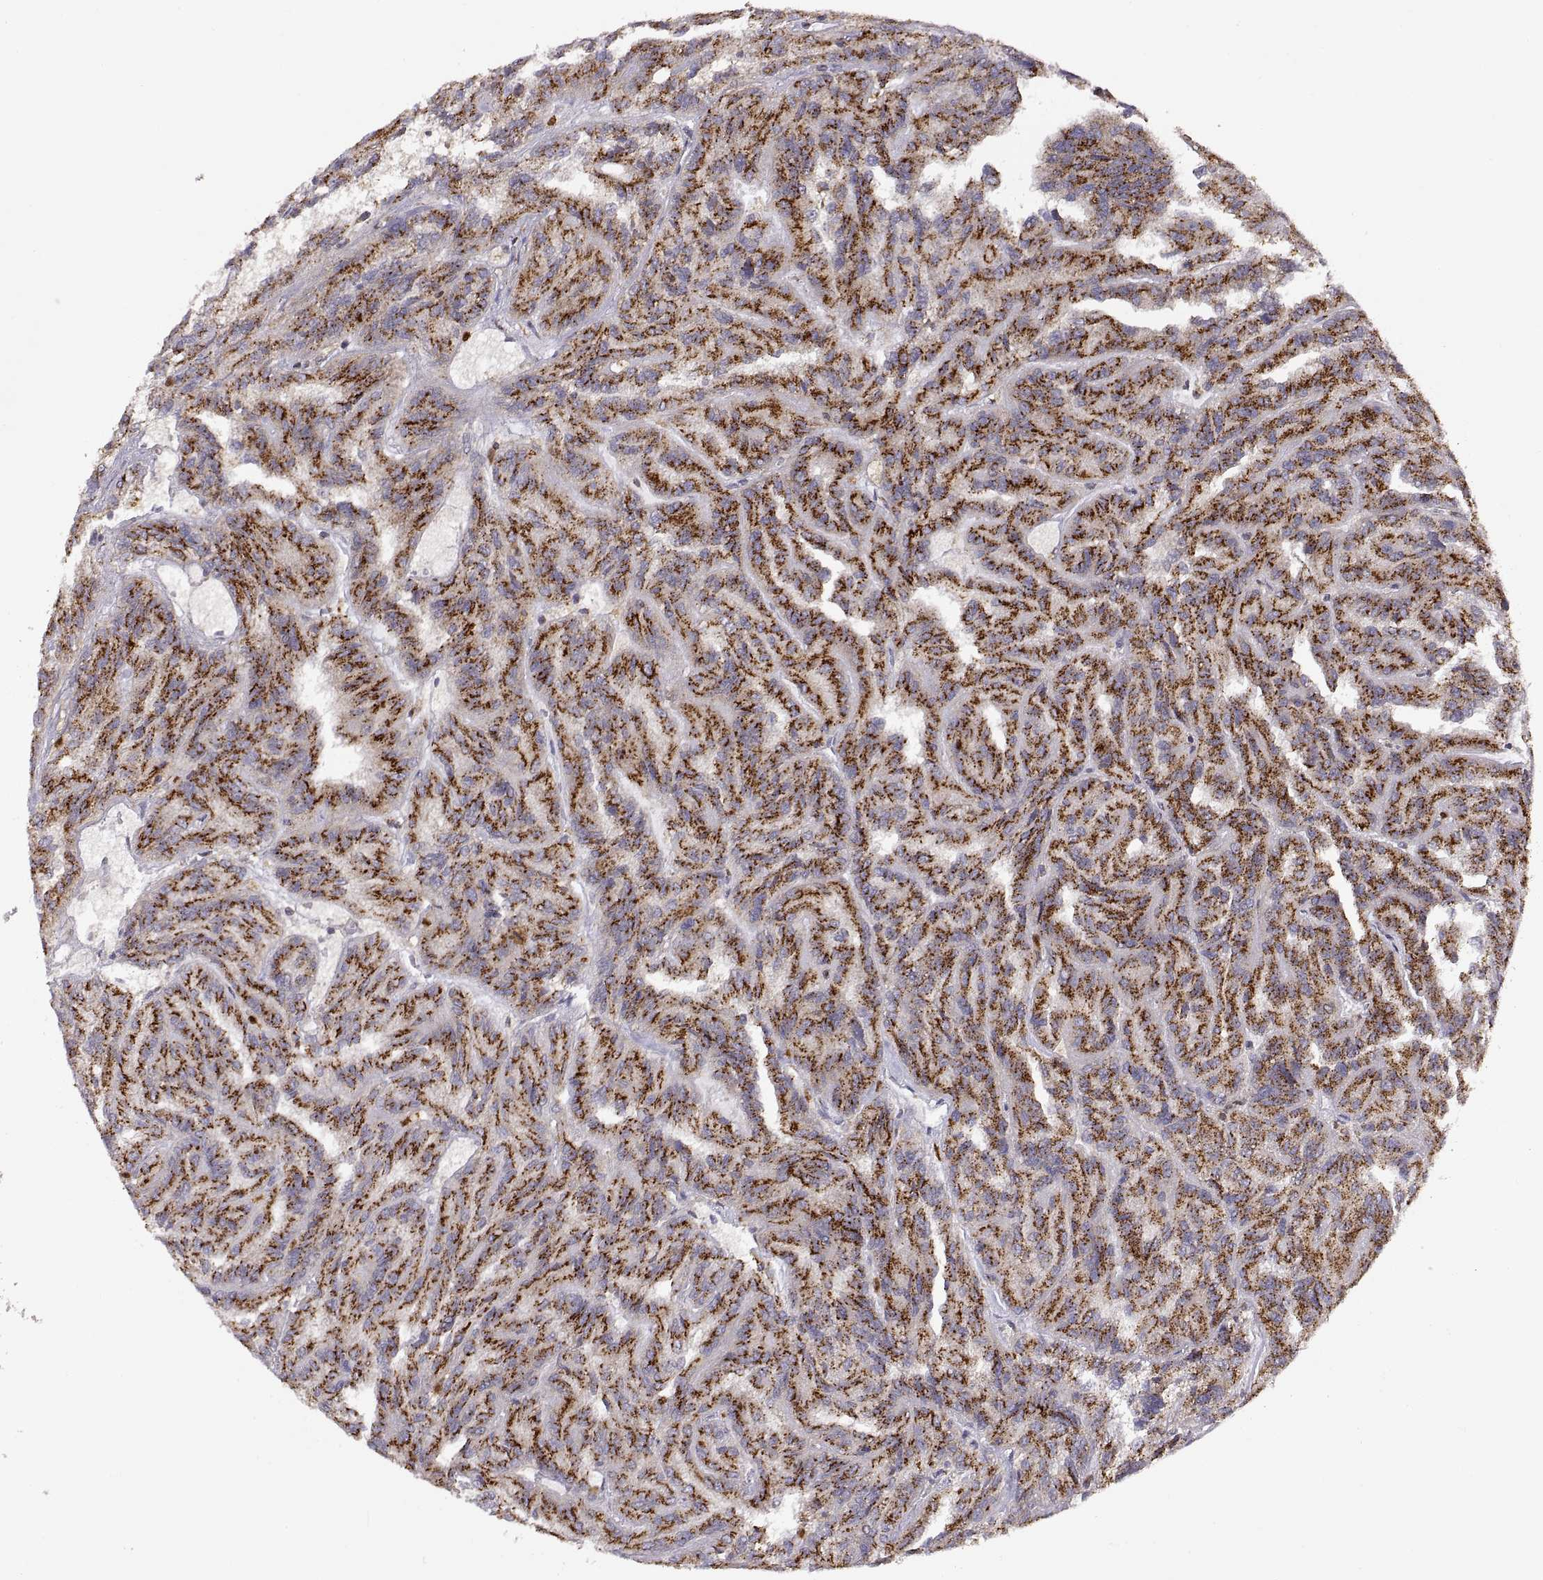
{"staining": {"intensity": "strong", "quantity": ">75%", "location": "cytoplasmic/membranous"}, "tissue": "renal cancer", "cell_type": "Tumor cells", "image_type": "cancer", "snomed": [{"axis": "morphology", "description": "Adenocarcinoma, NOS"}, {"axis": "topography", "description": "Kidney"}], "caption": "Renal adenocarcinoma was stained to show a protein in brown. There is high levels of strong cytoplasmic/membranous expression in about >75% of tumor cells.", "gene": "ACAP1", "patient": {"sex": "male", "age": 79}}